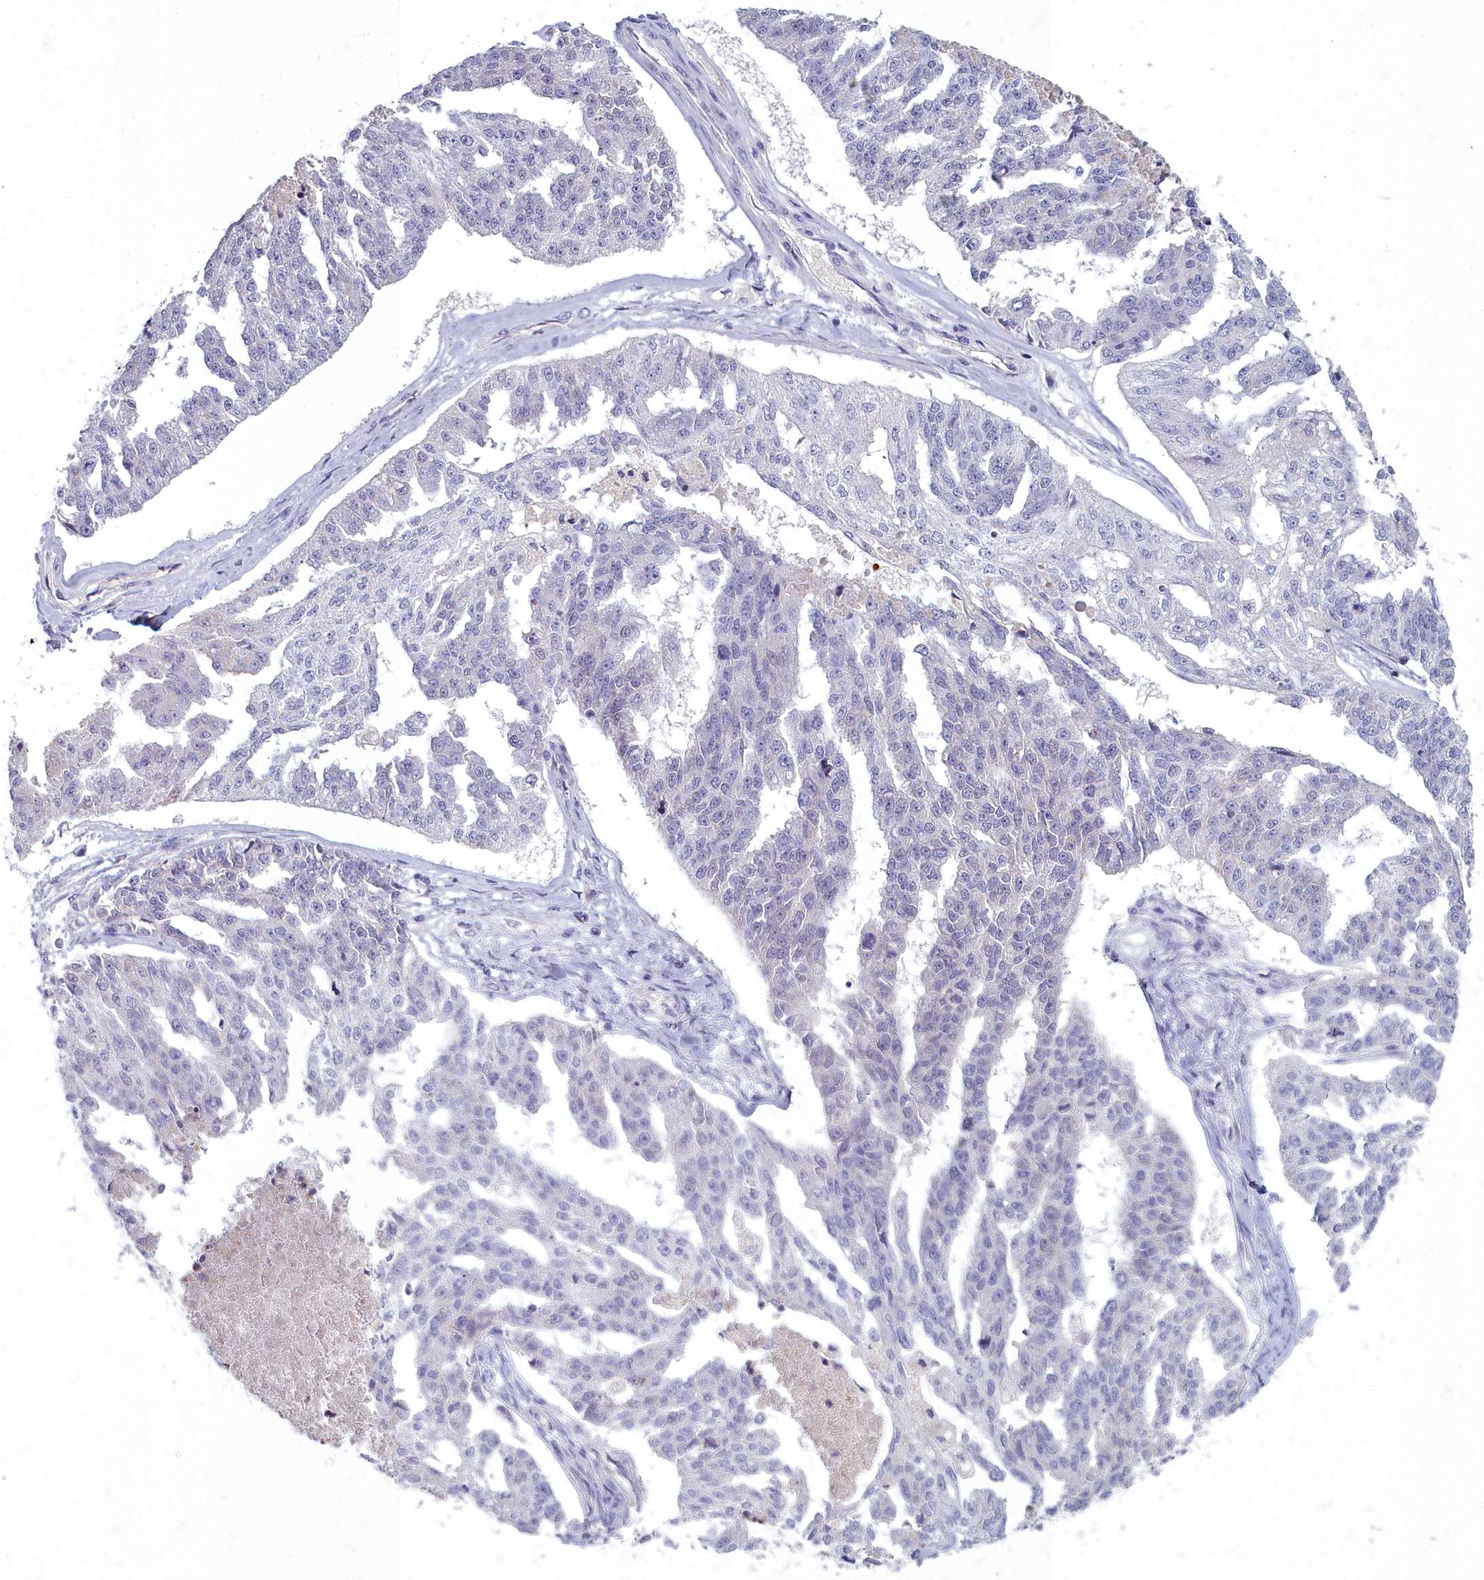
{"staining": {"intensity": "negative", "quantity": "none", "location": "none"}, "tissue": "ovarian cancer", "cell_type": "Tumor cells", "image_type": "cancer", "snomed": [{"axis": "morphology", "description": "Cystadenocarcinoma, serous, NOS"}, {"axis": "topography", "description": "Ovary"}], "caption": "A photomicrograph of human ovarian cancer (serous cystadenocarcinoma) is negative for staining in tumor cells. Nuclei are stained in blue.", "gene": "ARL15", "patient": {"sex": "female", "age": 58}}